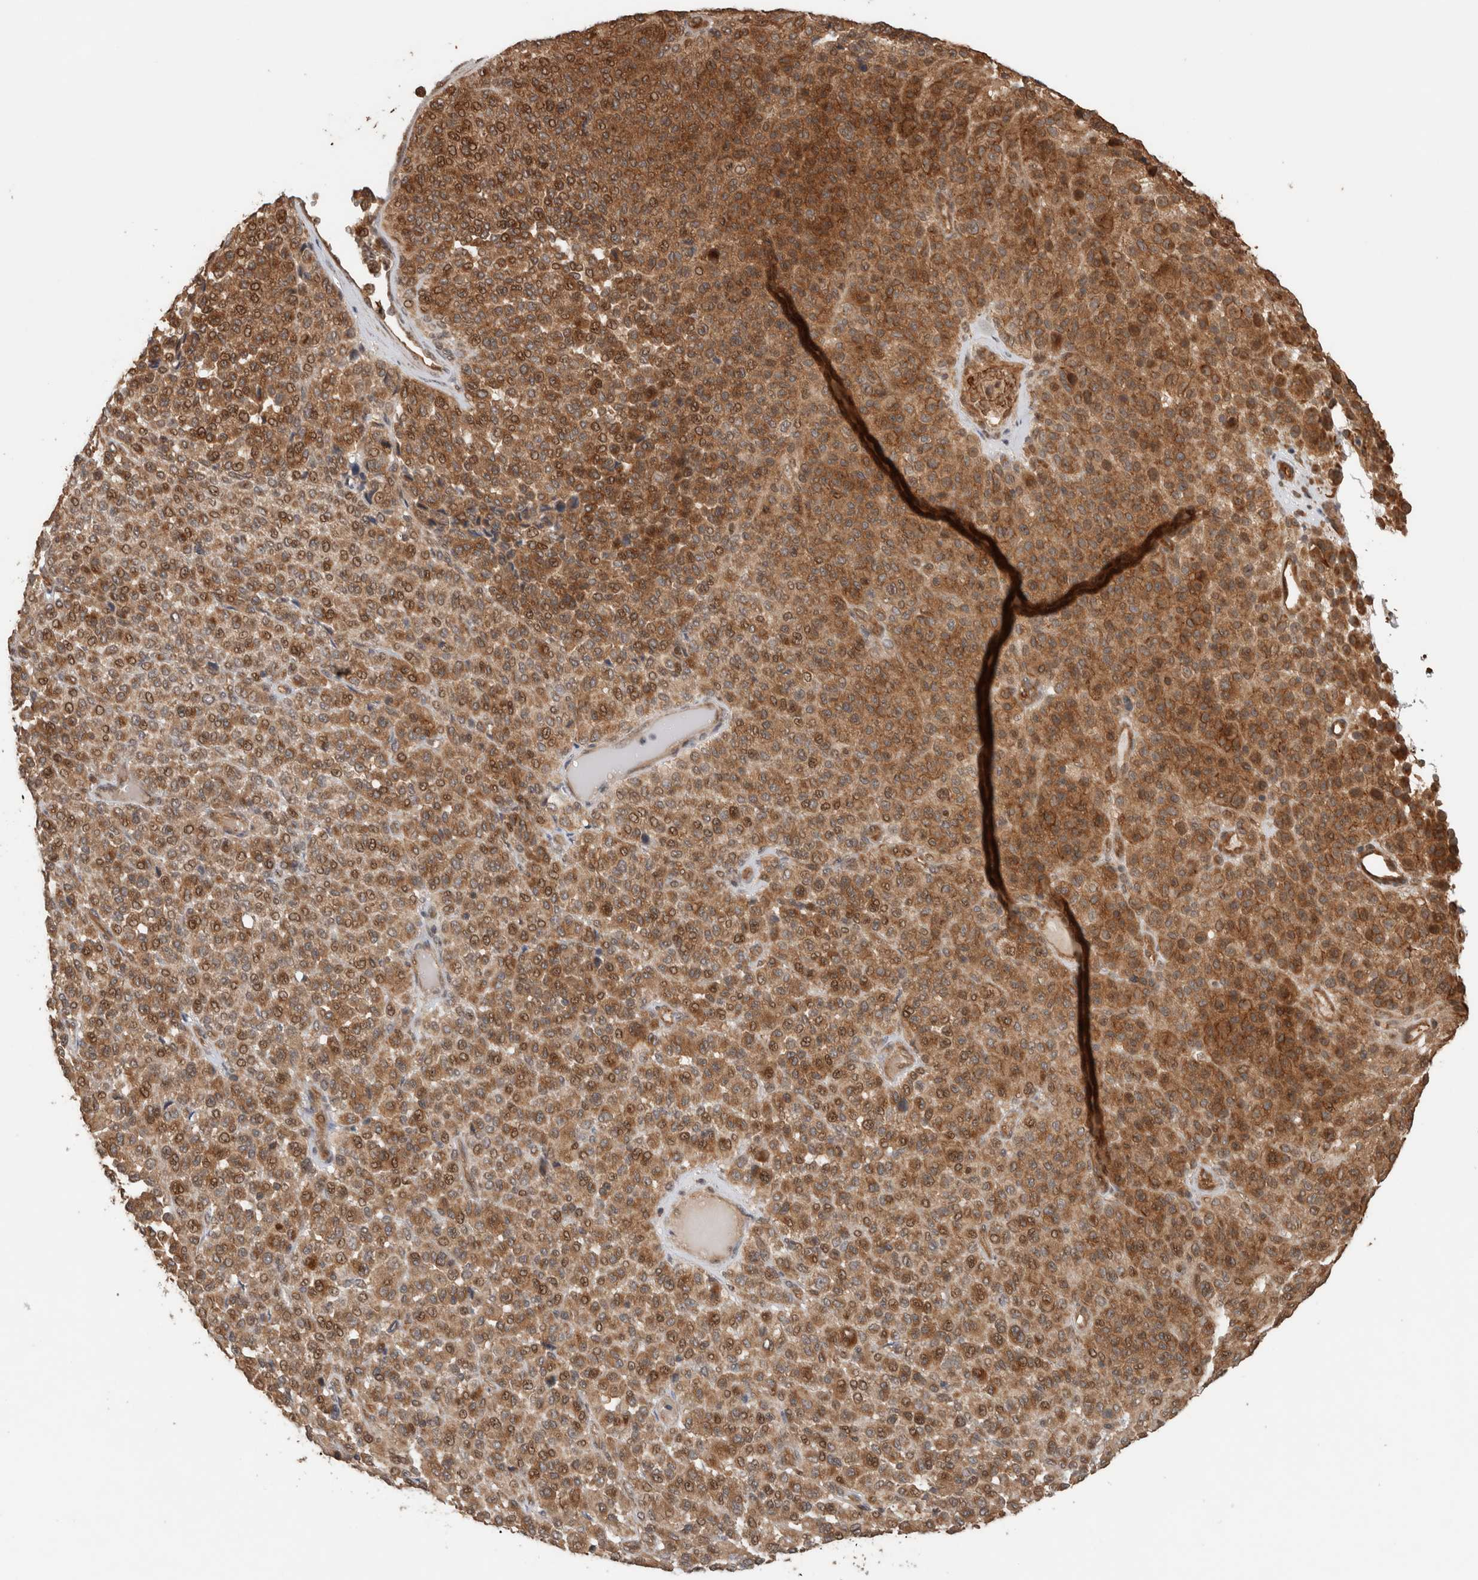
{"staining": {"intensity": "moderate", "quantity": ">75%", "location": "cytoplasmic/membranous,nuclear"}, "tissue": "melanoma", "cell_type": "Tumor cells", "image_type": "cancer", "snomed": [{"axis": "morphology", "description": "Malignant melanoma, Metastatic site"}, {"axis": "topography", "description": "Pancreas"}], "caption": "Approximately >75% of tumor cells in malignant melanoma (metastatic site) display moderate cytoplasmic/membranous and nuclear protein positivity as visualized by brown immunohistochemical staining.", "gene": "OTUD6B", "patient": {"sex": "female", "age": 30}}